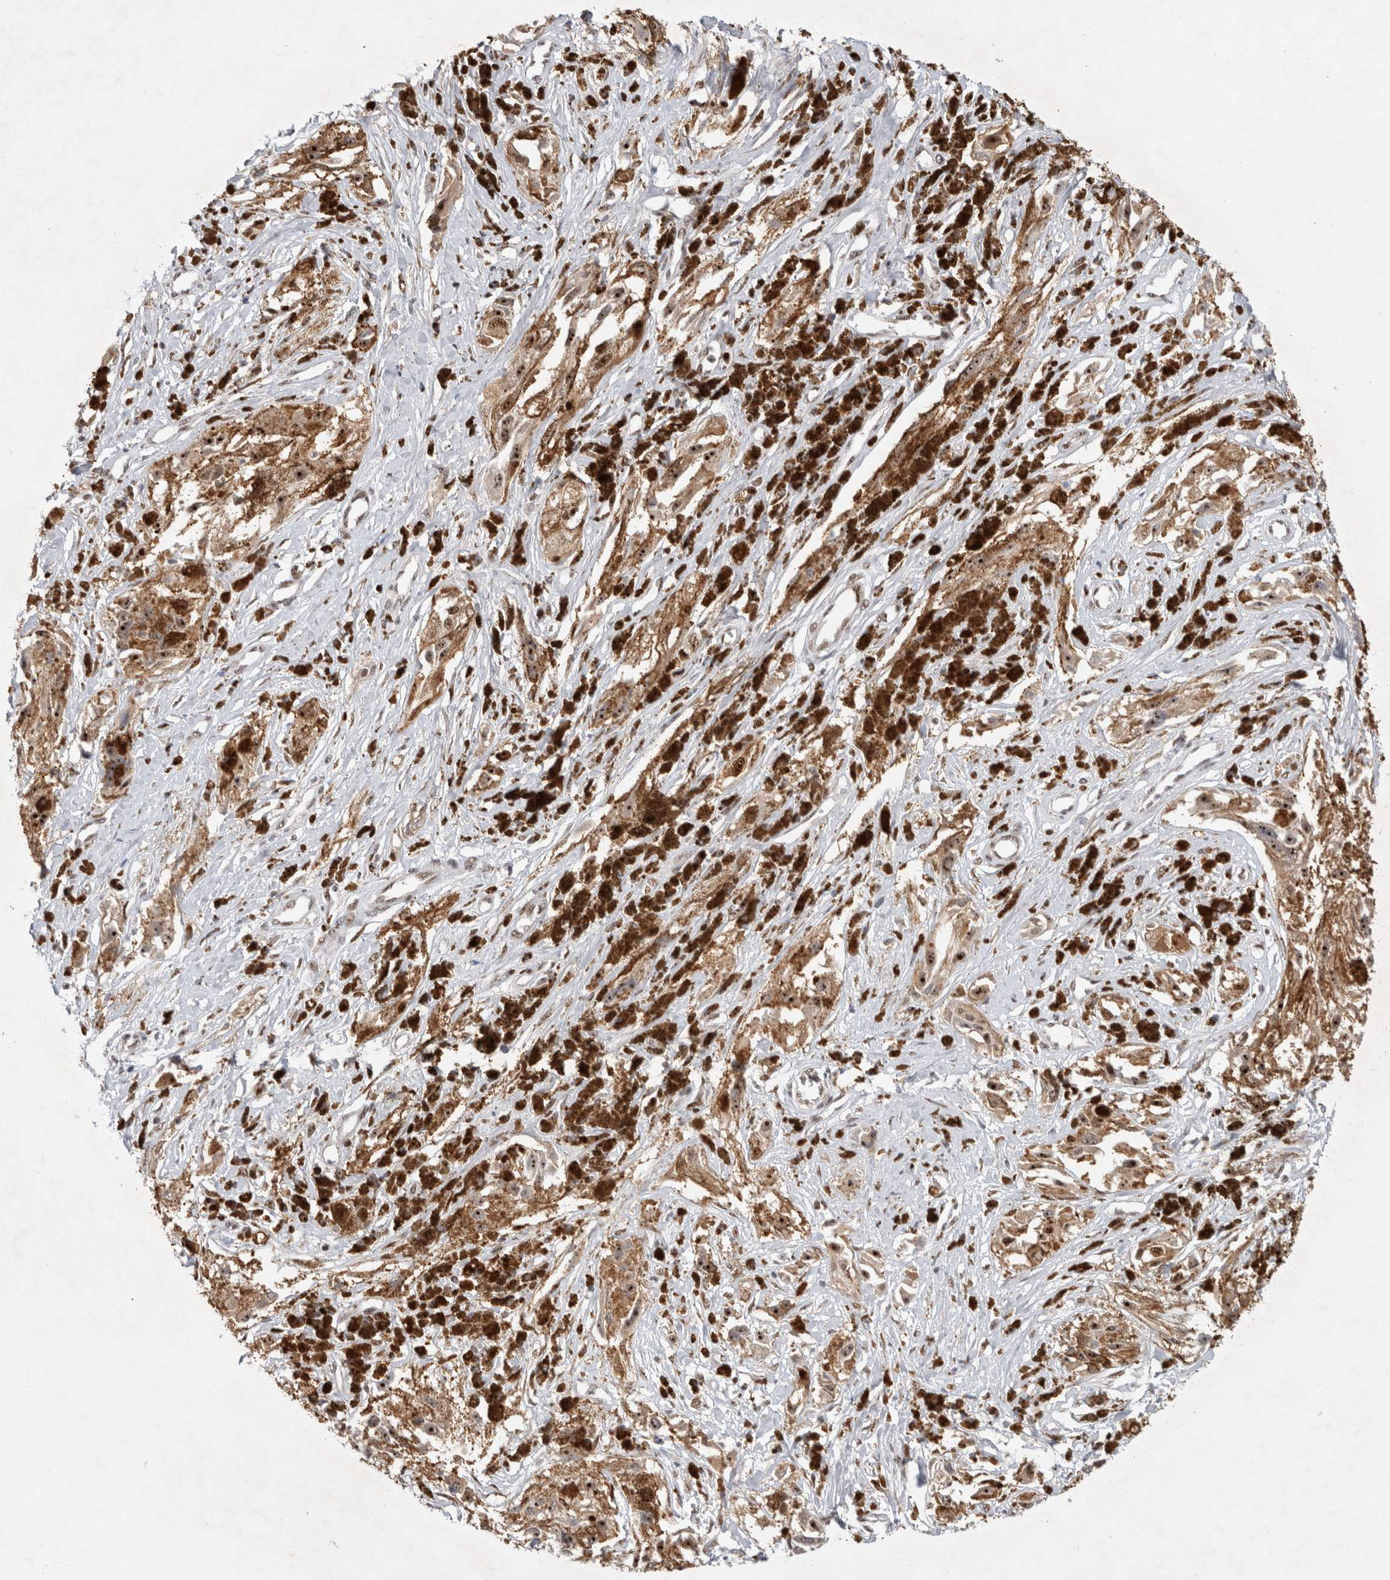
{"staining": {"intensity": "moderate", "quantity": ">75%", "location": "cytoplasmic/membranous,nuclear"}, "tissue": "melanoma", "cell_type": "Tumor cells", "image_type": "cancer", "snomed": [{"axis": "morphology", "description": "Malignant melanoma, NOS"}, {"axis": "topography", "description": "Skin"}], "caption": "IHC photomicrograph of neoplastic tissue: human malignant melanoma stained using immunohistochemistry (IHC) displays medium levels of moderate protein expression localized specifically in the cytoplasmic/membranous and nuclear of tumor cells, appearing as a cytoplasmic/membranous and nuclear brown color.", "gene": "HESX1", "patient": {"sex": "male", "age": 88}}